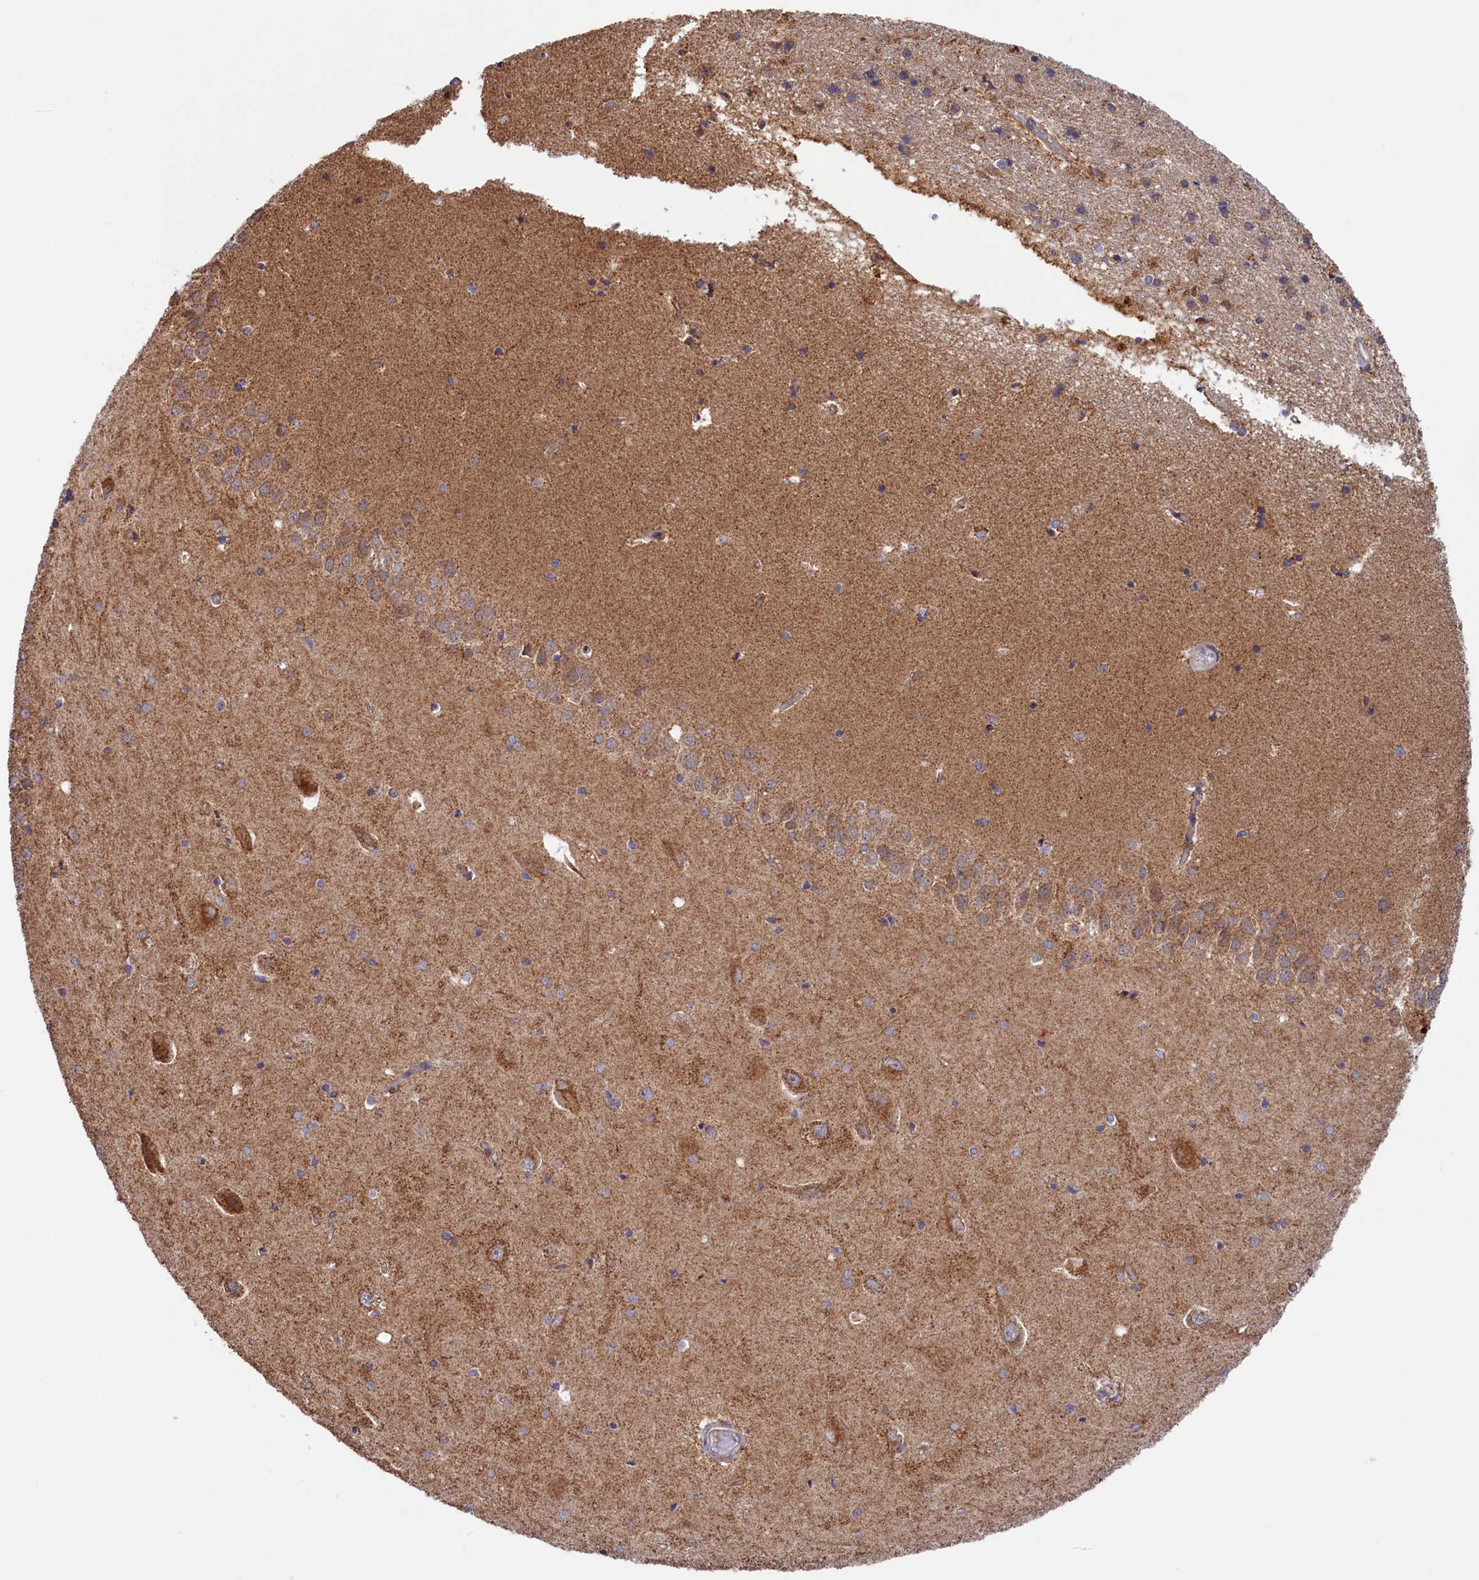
{"staining": {"intensity": "negative", "quantity": "none", "location": "none"}, "tissue": "hippocampus", "cell_type": "Glial cells", "image_type": "normal", "snomed": [{"axis": "morphology", "description": "Normal tissue, NOS"}, {"axis": "topography", "description": "Hippocampus"}], "caption": "This is a micrograph of immunohistochemistry staining of unremarkable hippocampus, which shows no staining in glial cells. (DAB IHC with hematoxylin counter stain).", "gene": "DUS3L", "patient": {"sex": "male", "age": 45}}